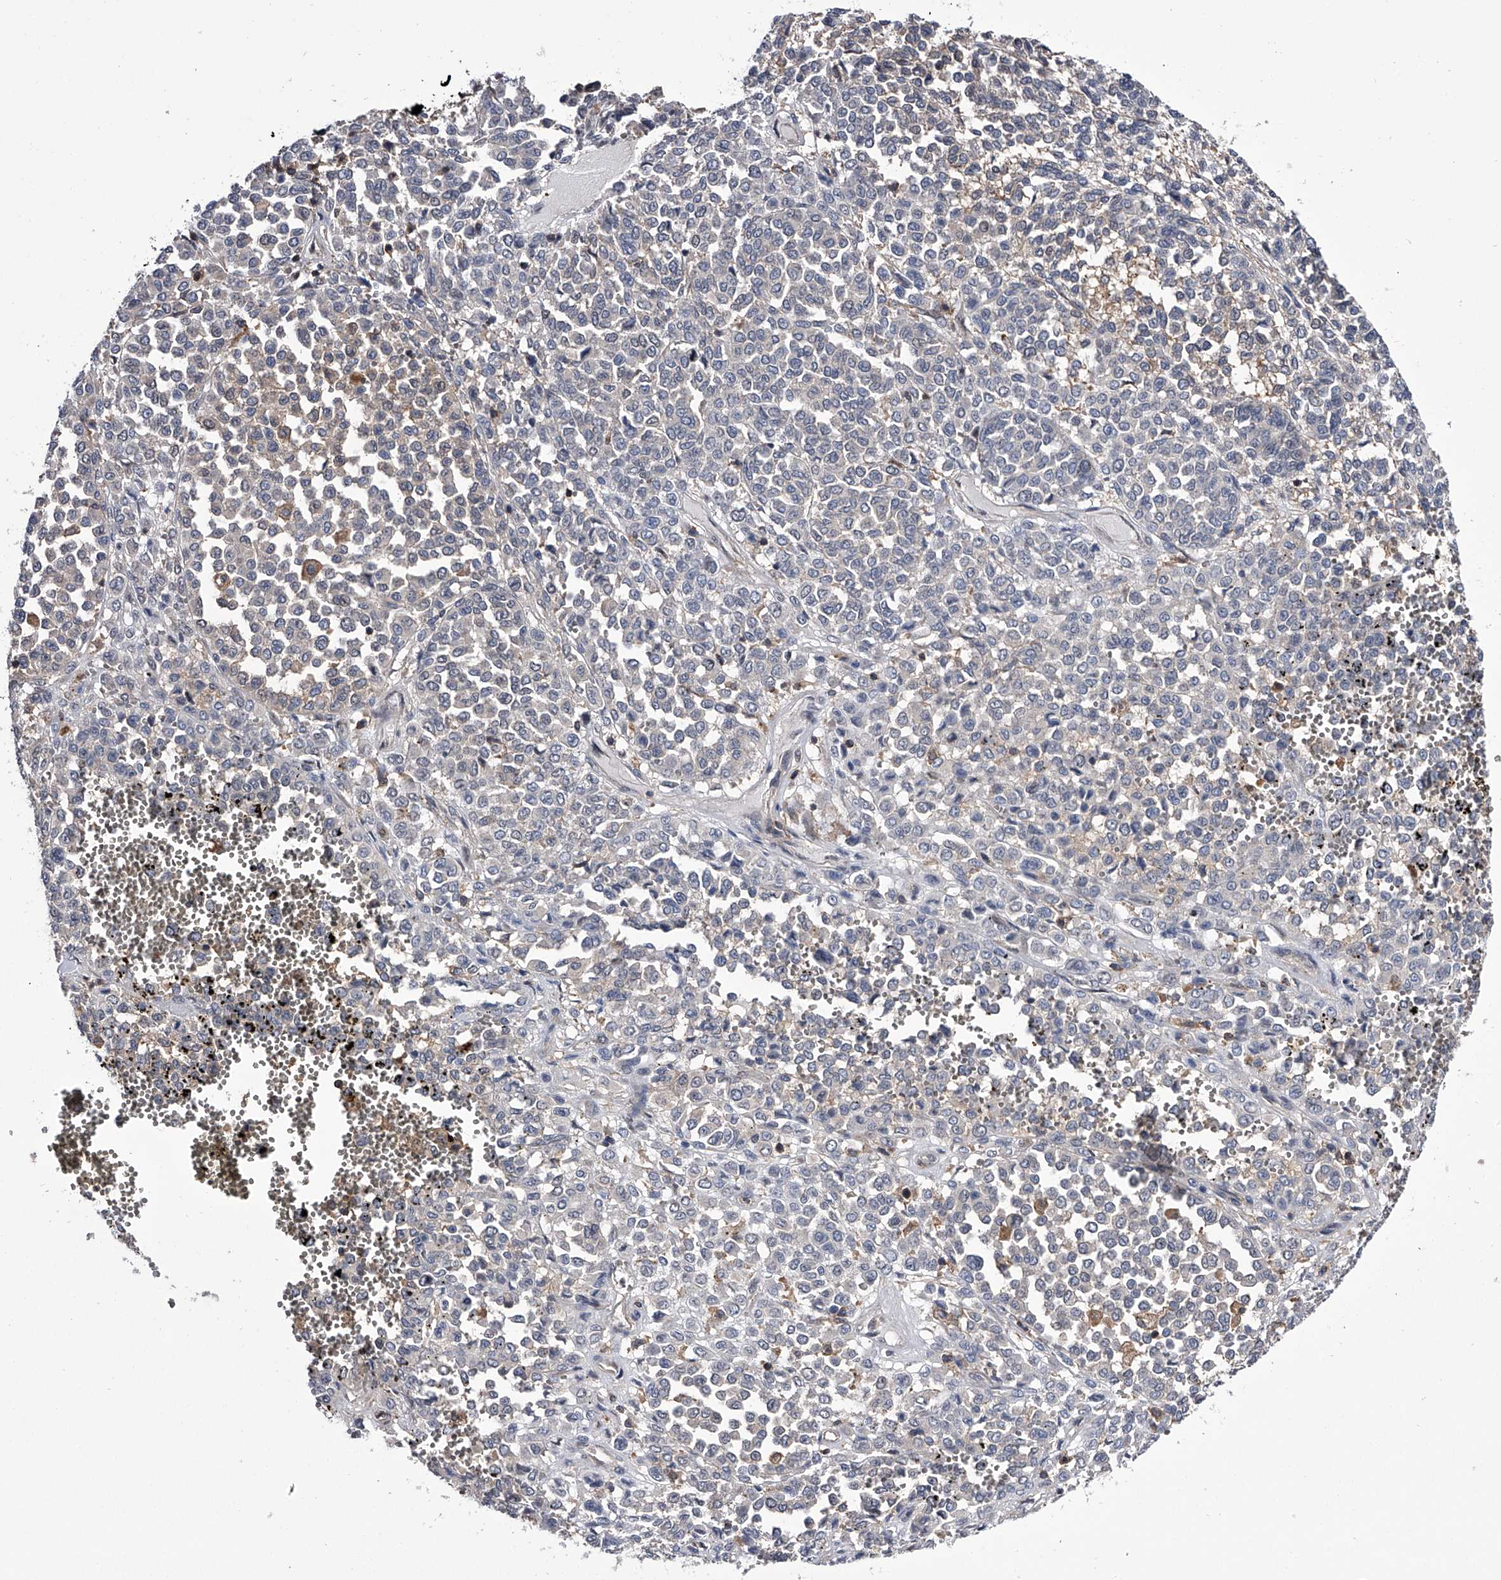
{"staining": {"intensity": "negative", "quantity": "none", "location": "none"}, "tissue": "melanoma", "cell_type": "Tumor cells", "image_type": "cancer", "snomed": [{"axis": "morphology", "description": "Malignant melanoma, Metastatic site"}, {"axis": "topography", "description": "Pancreas"}], "caption": "Immunohistochemistry image of neoplastic tissue: human melanoma stained with DAB (3,3'-diaminobenzidine) reveals no significant protein staining in tumor cells.", "gene": "PAN3", "patient": {"sex": "female", "age": 30}}